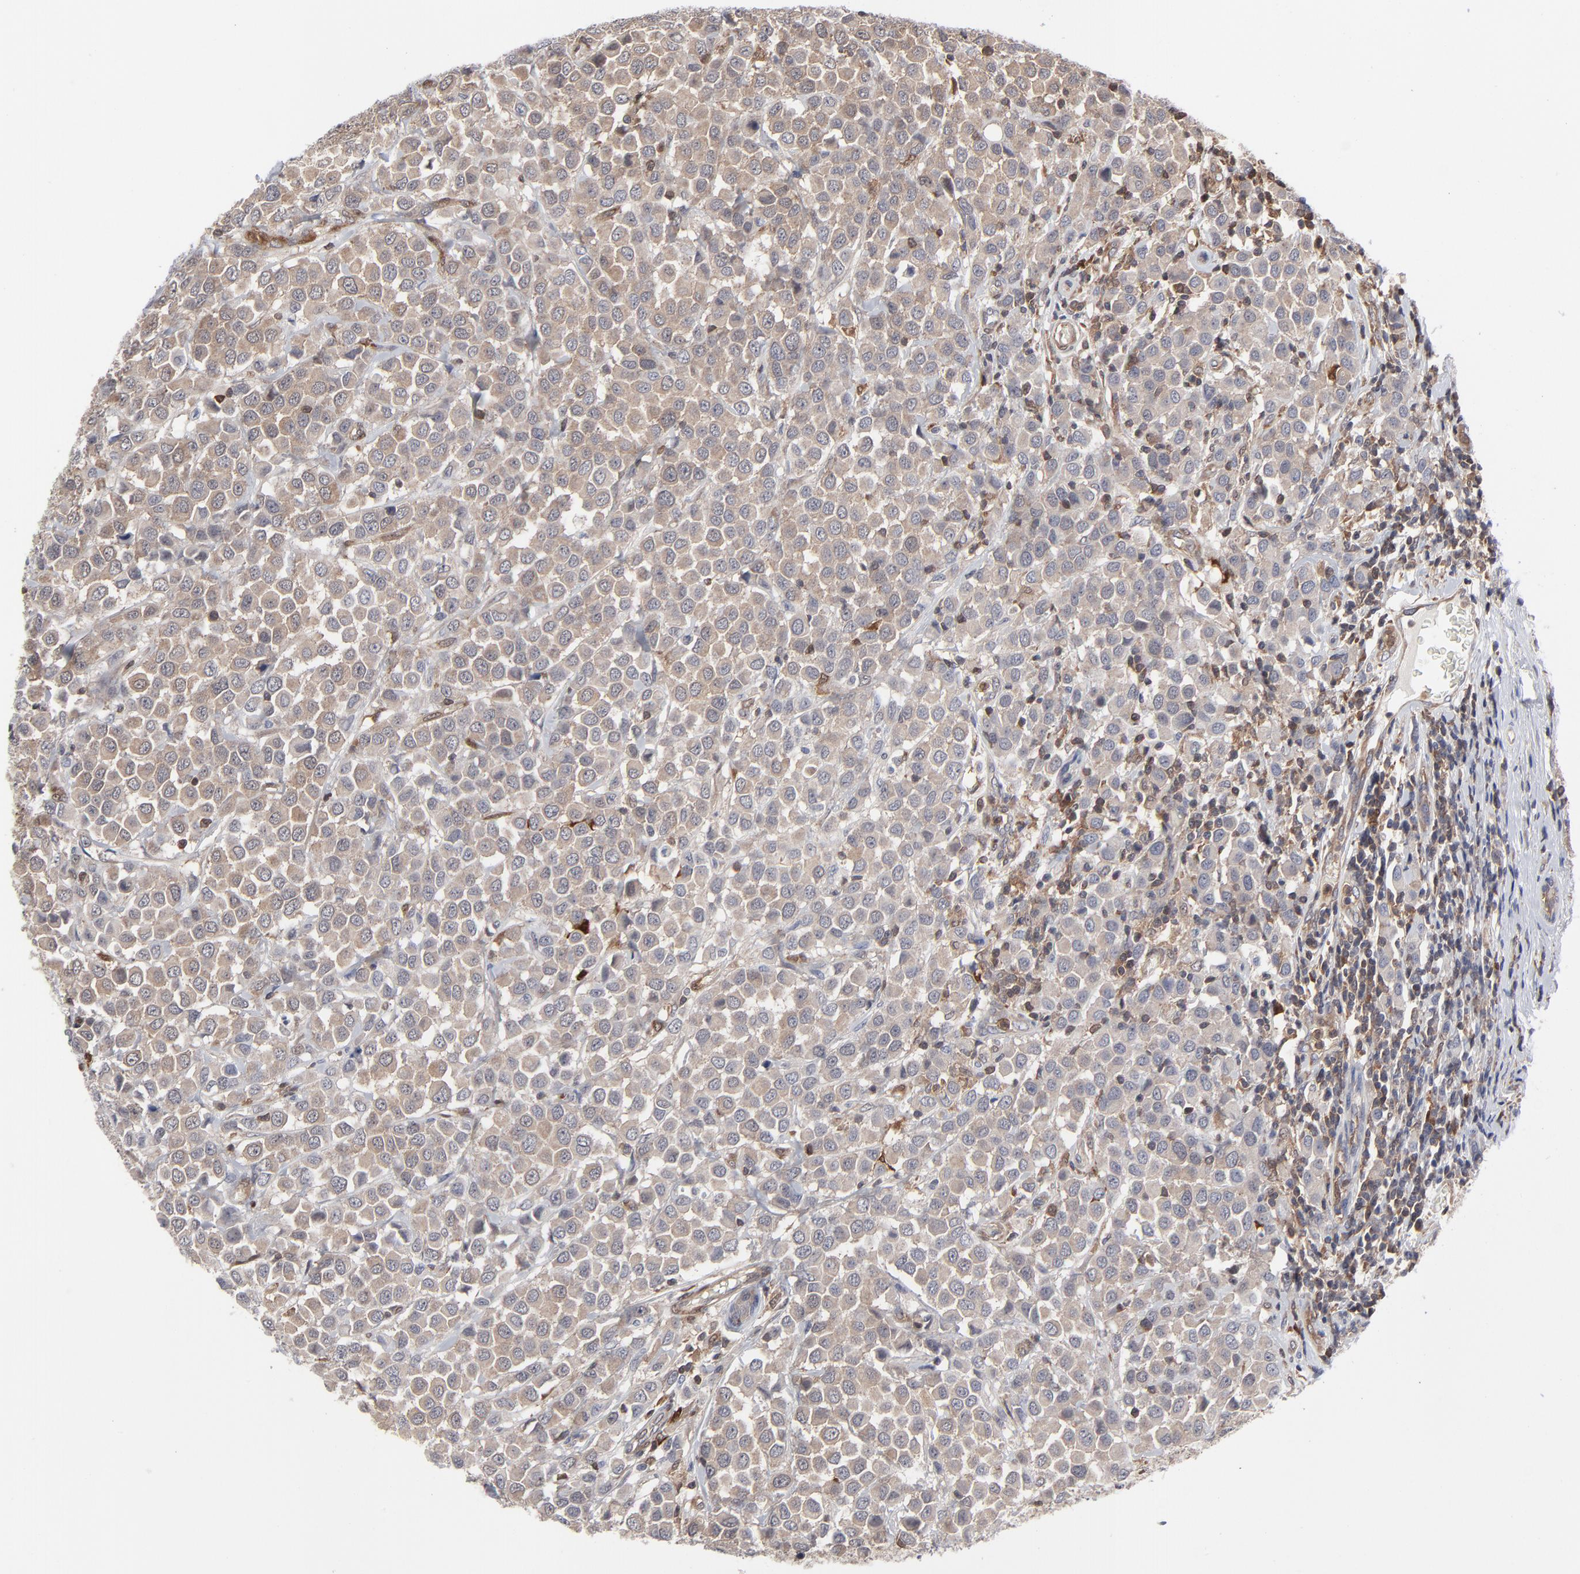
{"staining": {"intensity": "moderate", "quantity": ">75%", "location": "cytoplasmic/membranous"}, "tissue": "breast cancer", "cell_type": "Tumor cells", "image_type": "cancer", "snomed": [{"axis": "morphology", "description": "Duct carcinoma"}, {"axis": "topography", "description": "Breast"}], "caption": "Tumor cells reveal moderate cytoplasmic/membranous staining in about >75% of cells in breast cancer (intraductal carcinoma).", "gene": "MAP2K1", "patient": {"sex": "female", "age": 61}}